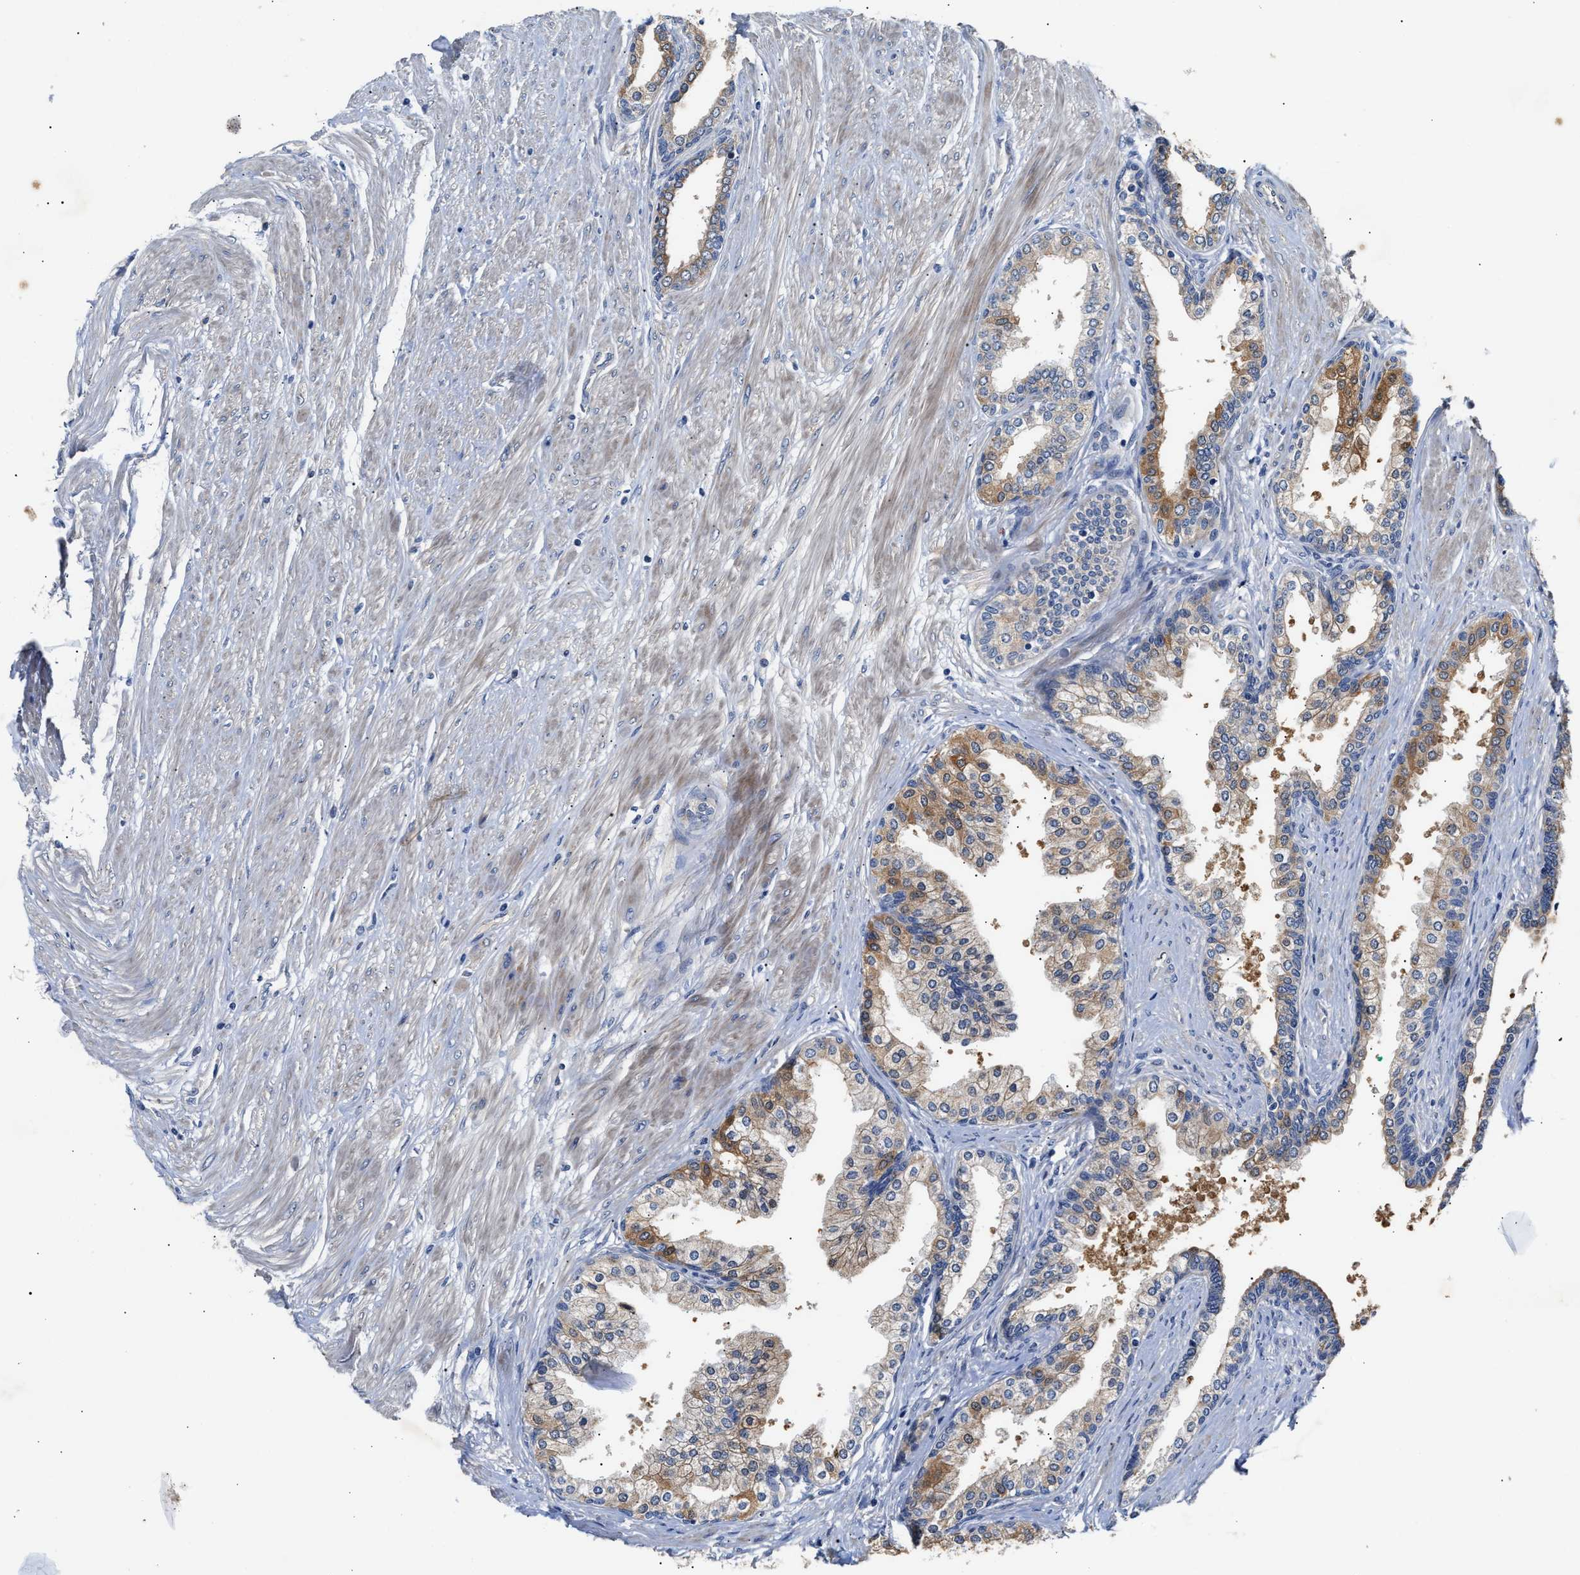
{"staining": {"intensity": "moderate", "quantity": "<25%", "location": "cytoplasmic/membranous"}, "tissue": "prostate cancer", "cell_type": "Tumor cells", "image_type": "cancer", "snomed": [{"axis": "morphology", "description": "Adenocarcinoma, Low grade"}, {"axis": "topography", "description": "Prostate"}], "caption": "A histopathology image of human prostate cancer stained for a protein displays moderate cytoplasmic/membranous brown staining in tumor cells.", "gene": "CCDC146", "patient": {"sex": "male", "age": 57}}